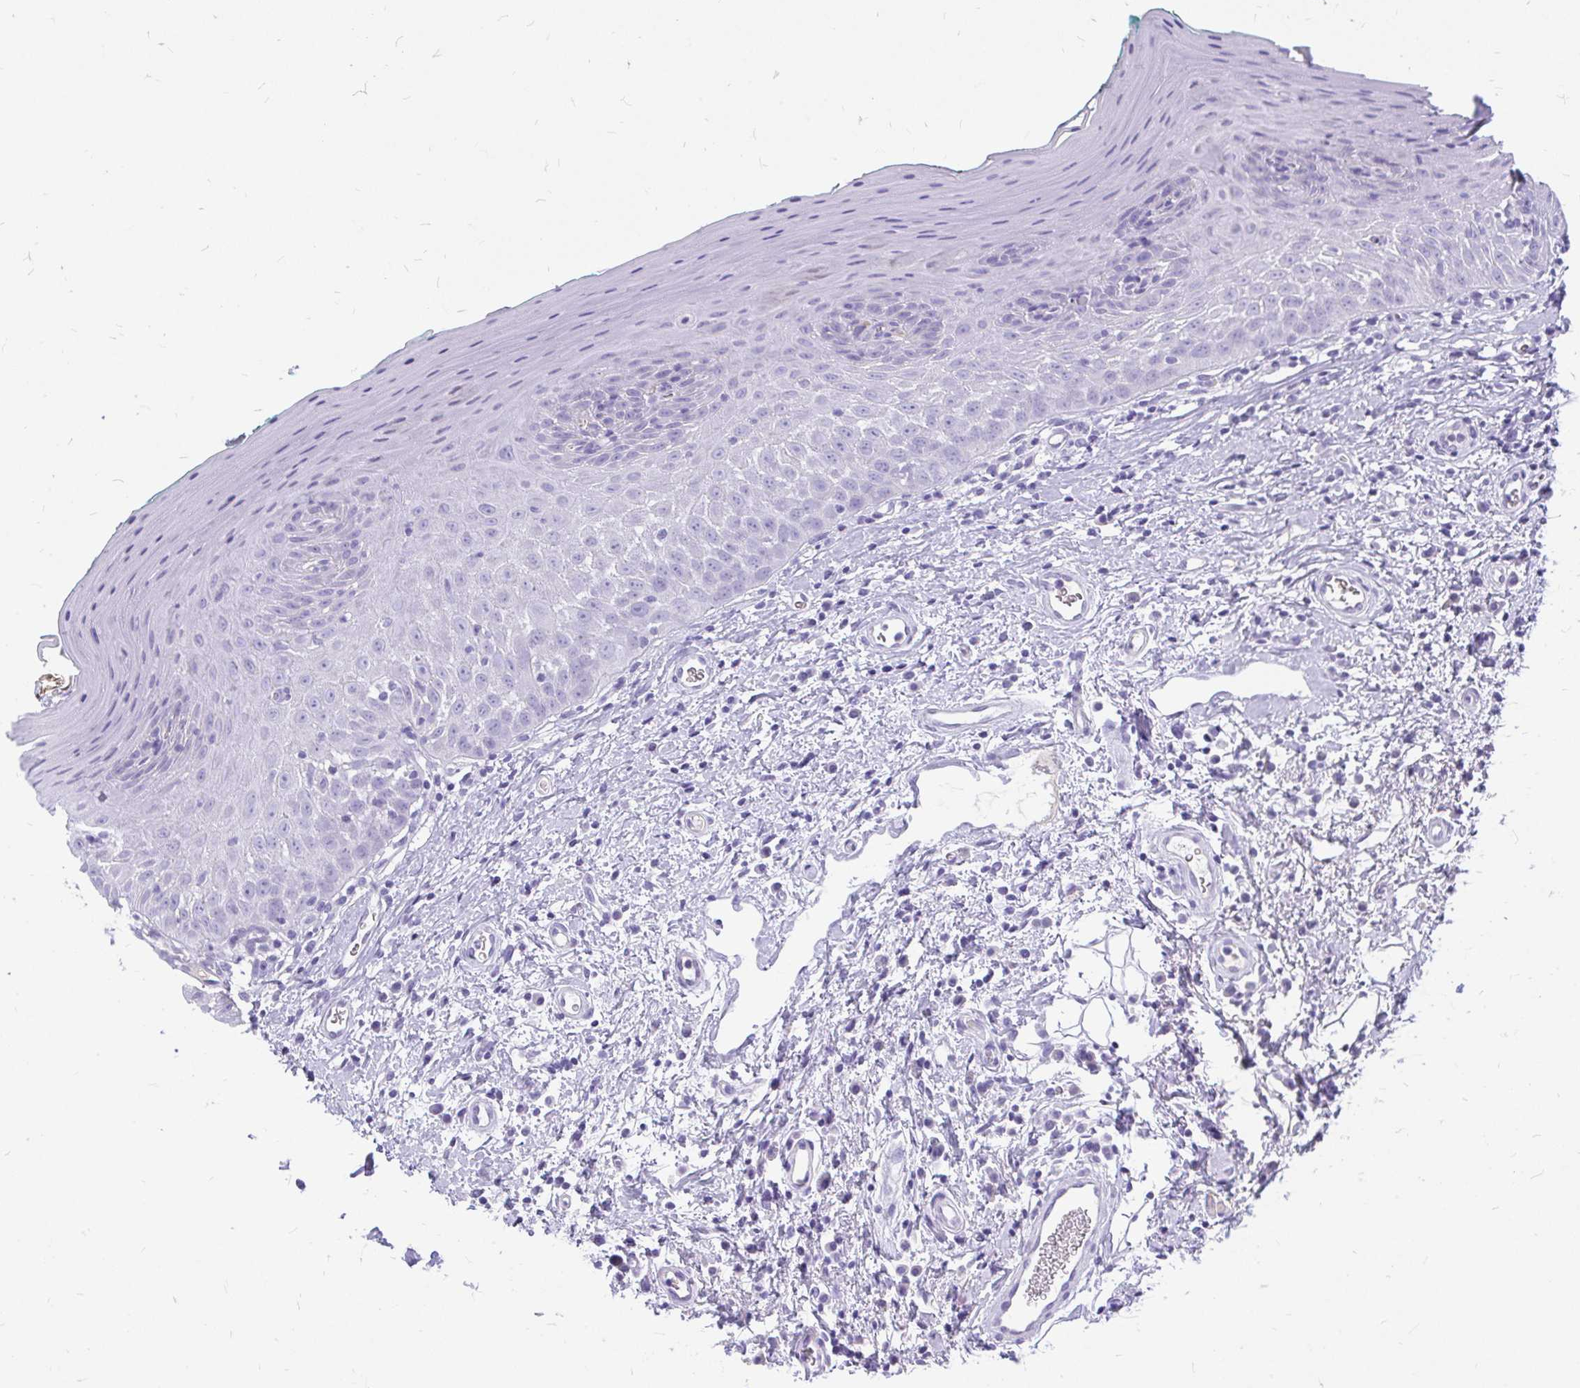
{"staining": {"intensity": "negative", "quantity": "none", "location": "none"}, "tissue": "oral mucosa", "cell_type": "Squamous epithelial cells", "image_type": "normal", "snomed": [{"axis": "morphology", "description": "Normal tissue, NOS"}, {"axis": "topography", "description": "Oral tissue"}, {"axis": "topography", "description": "Tounge, NOS"}], "caption": "This is an IHC histopathology image of benign human oral mucosa. There is no expression in squamous epithelial cells.", "gene": "MAP1LC3A", "patient": {"sex": "male", "age": 83}}